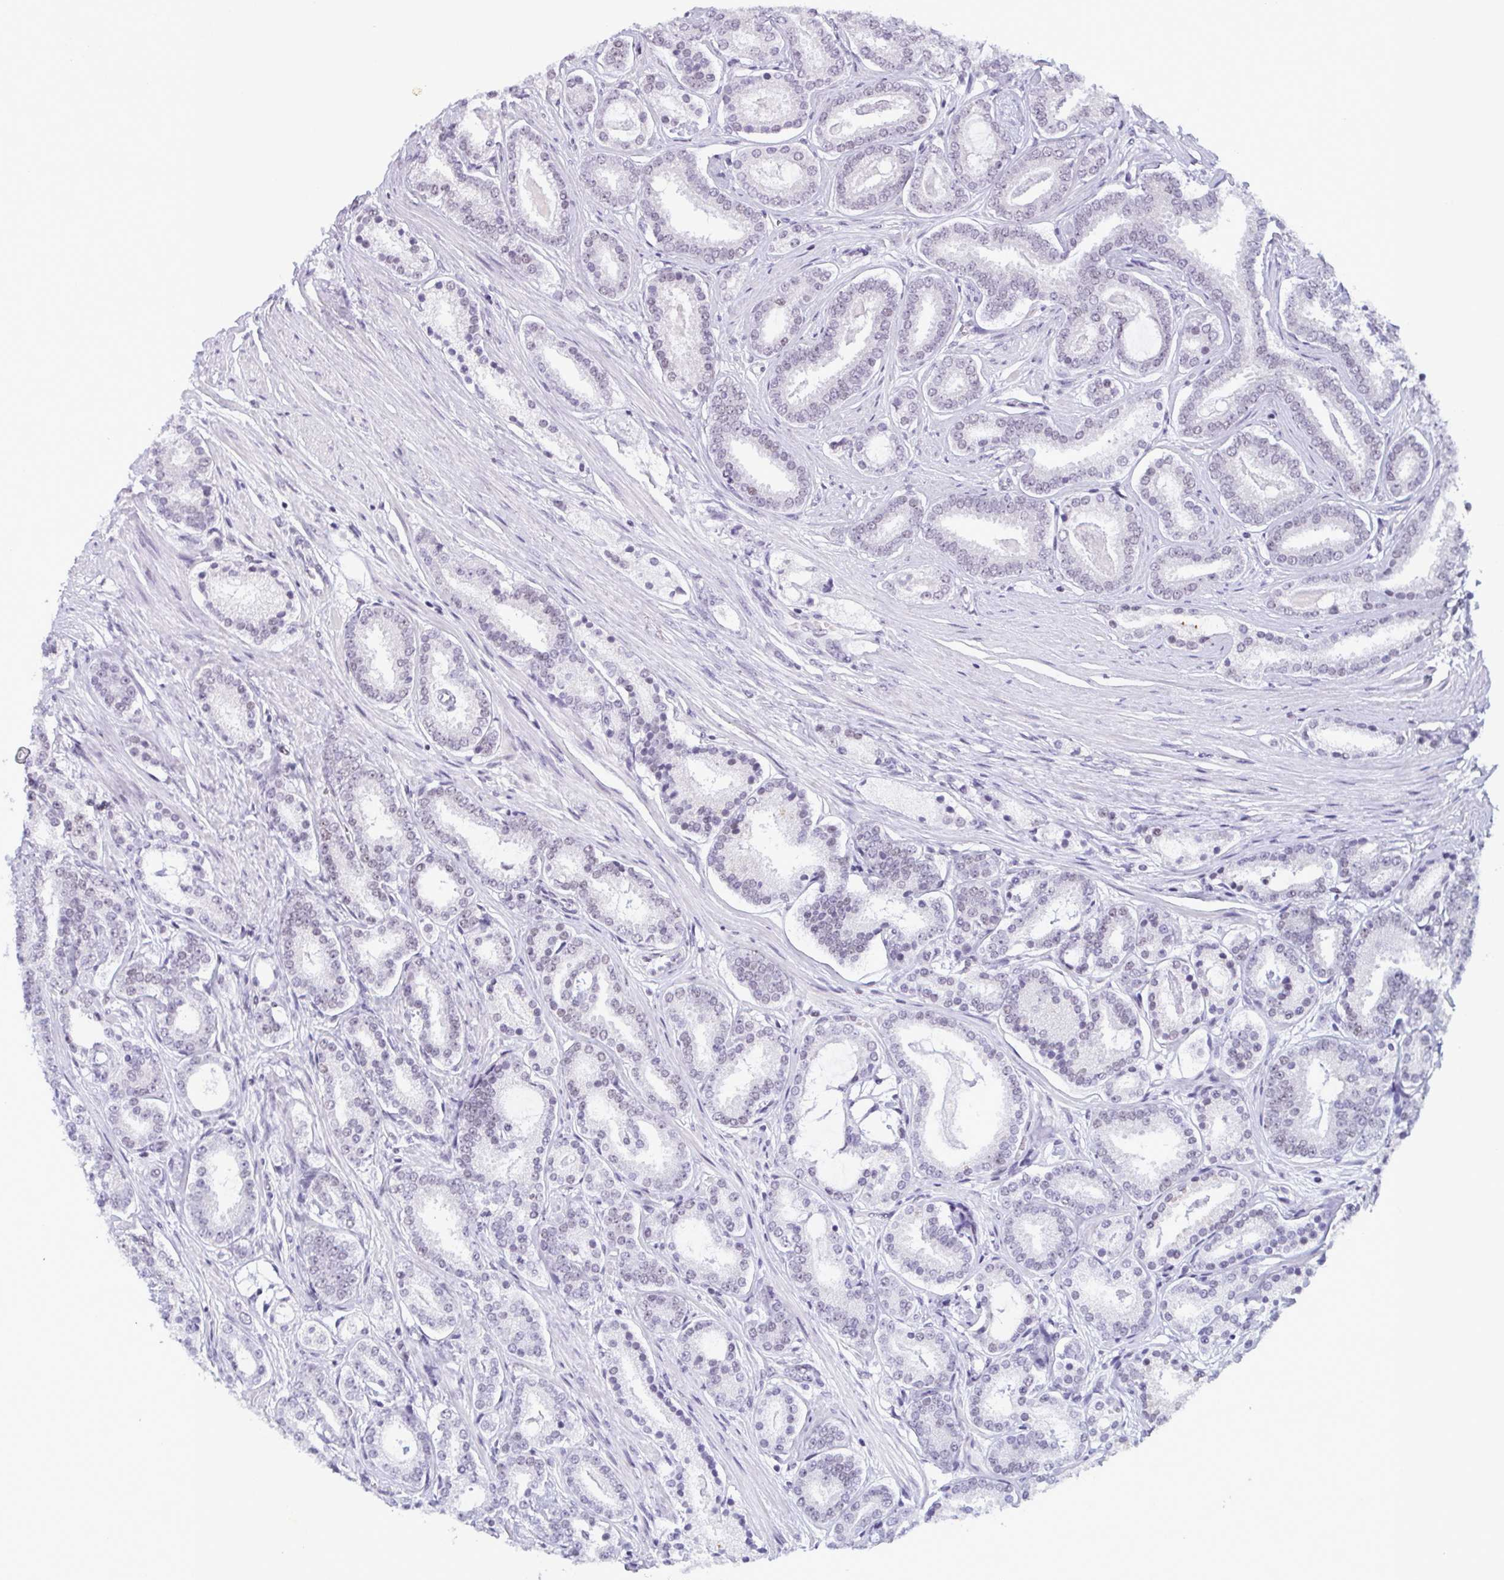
{"staining": {"intensity": "negative", "quantity": "none", "location": "none"}, "tissue": "prostate cancer", "cell_type": "Tumor cells", "image_type": "cancer", "snomed": [{"axis": "morphology", "description": "Adenocarcinoma, High grade"}, {"axis": "topography", "description": "Prostate"}], "caption": "Prostate adenocarcinoma (high-grade) was stained to show a protein in brown. There is no significant positivity in tumor cells. (DAB IHC with hematoxylin counter stain).", "gene": "RBM7", "patient": {"sex": "male", "age": 63}}